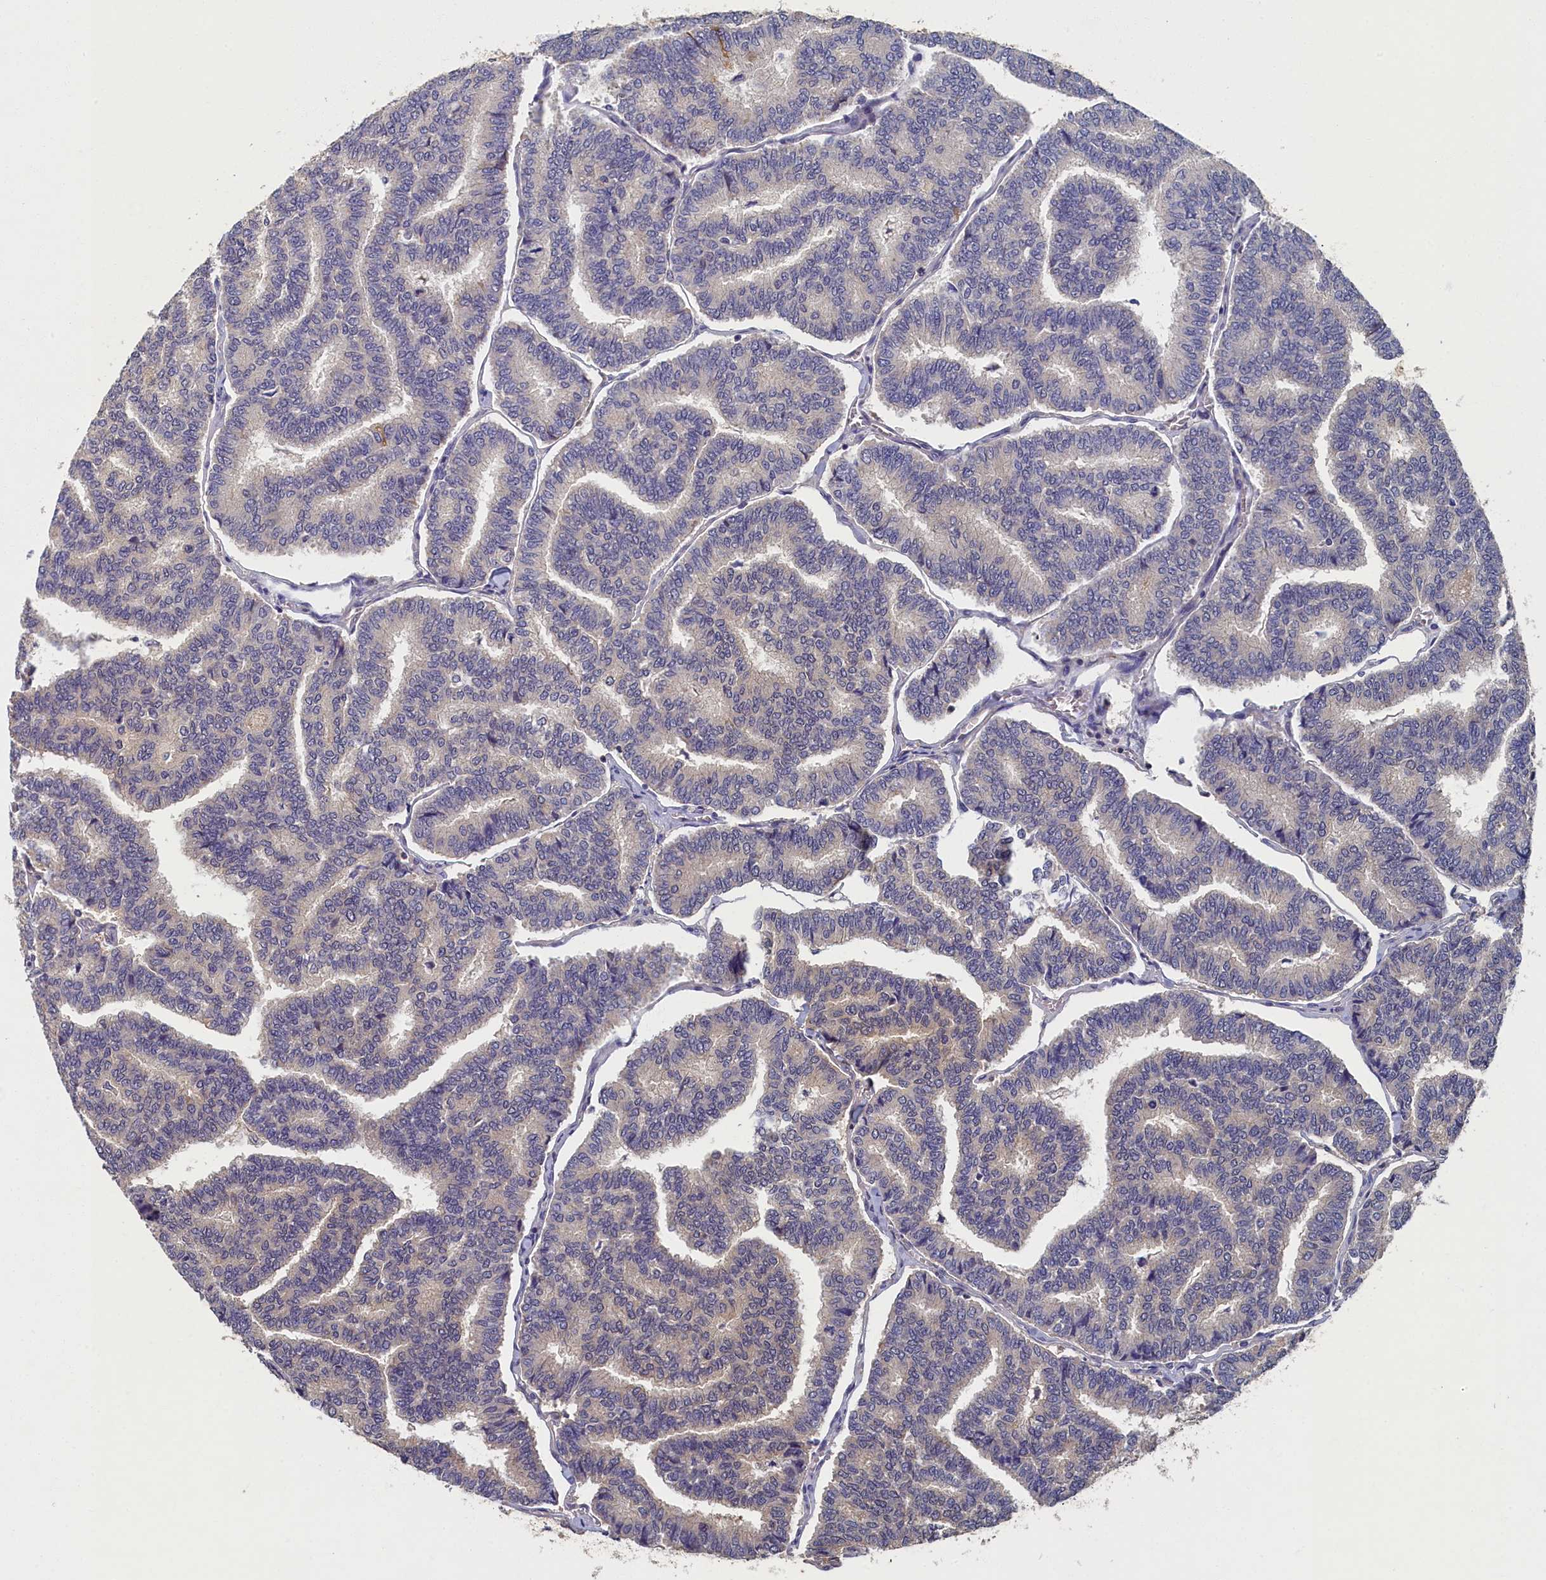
{"staining": {"intensity": "negative", "quantity": "none", "location": "none"}, "tissue": "thyroid cancer", "cell_type": "Tumor cells", "image_type": "cancer", "snomed": [{"axis": "morphology", "description": "Papillary adenocarcinoma, NOS"}, {"axis": "topography", "description": "Thyroid gland"}], "caption": "Papillary adenocarcinoma (thyroid) was stained to show a protein in brown. There is no significant positivity in tumor cells. (Brightfield microscopy of DAB immunohistochemistry at high magnification).", "gene": "TBCB", "patient": {"sex": "female", "age": 35}}